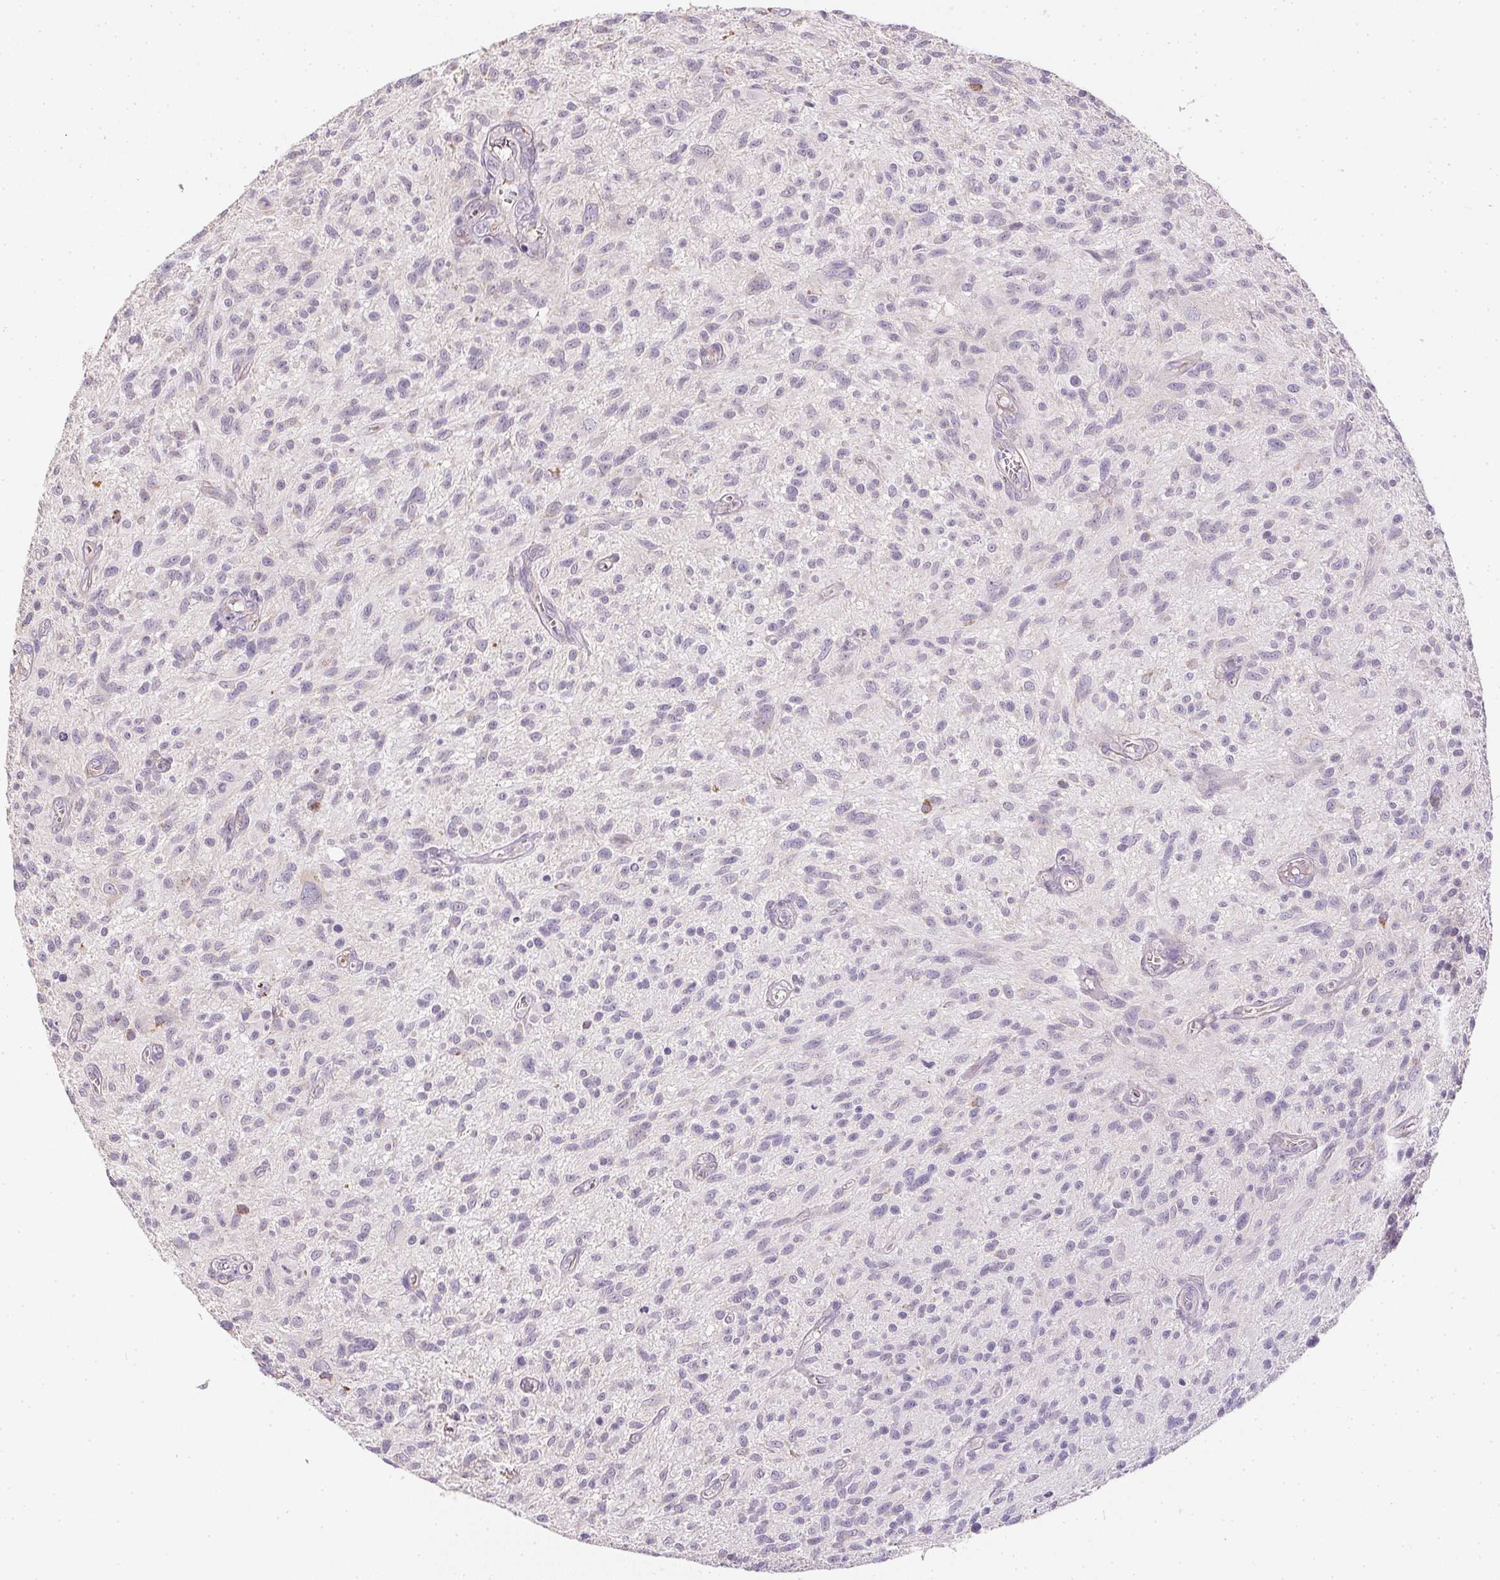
{"staining": {"intensity": "negative", "quantity": "none", "location": "none"}, "tissue": "glioma", "cell_type": "Tumor cells", "image_type": "cancer", "snomed": [{"axis": "morphology", "description": "Glioma, malignant, High grade"}, {"axis": "topography", "description": "Brain"}], "caption": "This is a photomicrograph of immunohistochemistry (IHC) staining of malignant high-grade glioma, which shows no staining in tumor cells.", "gene": "SMYD1", "patient": {"sex": "male", "age": 75}}